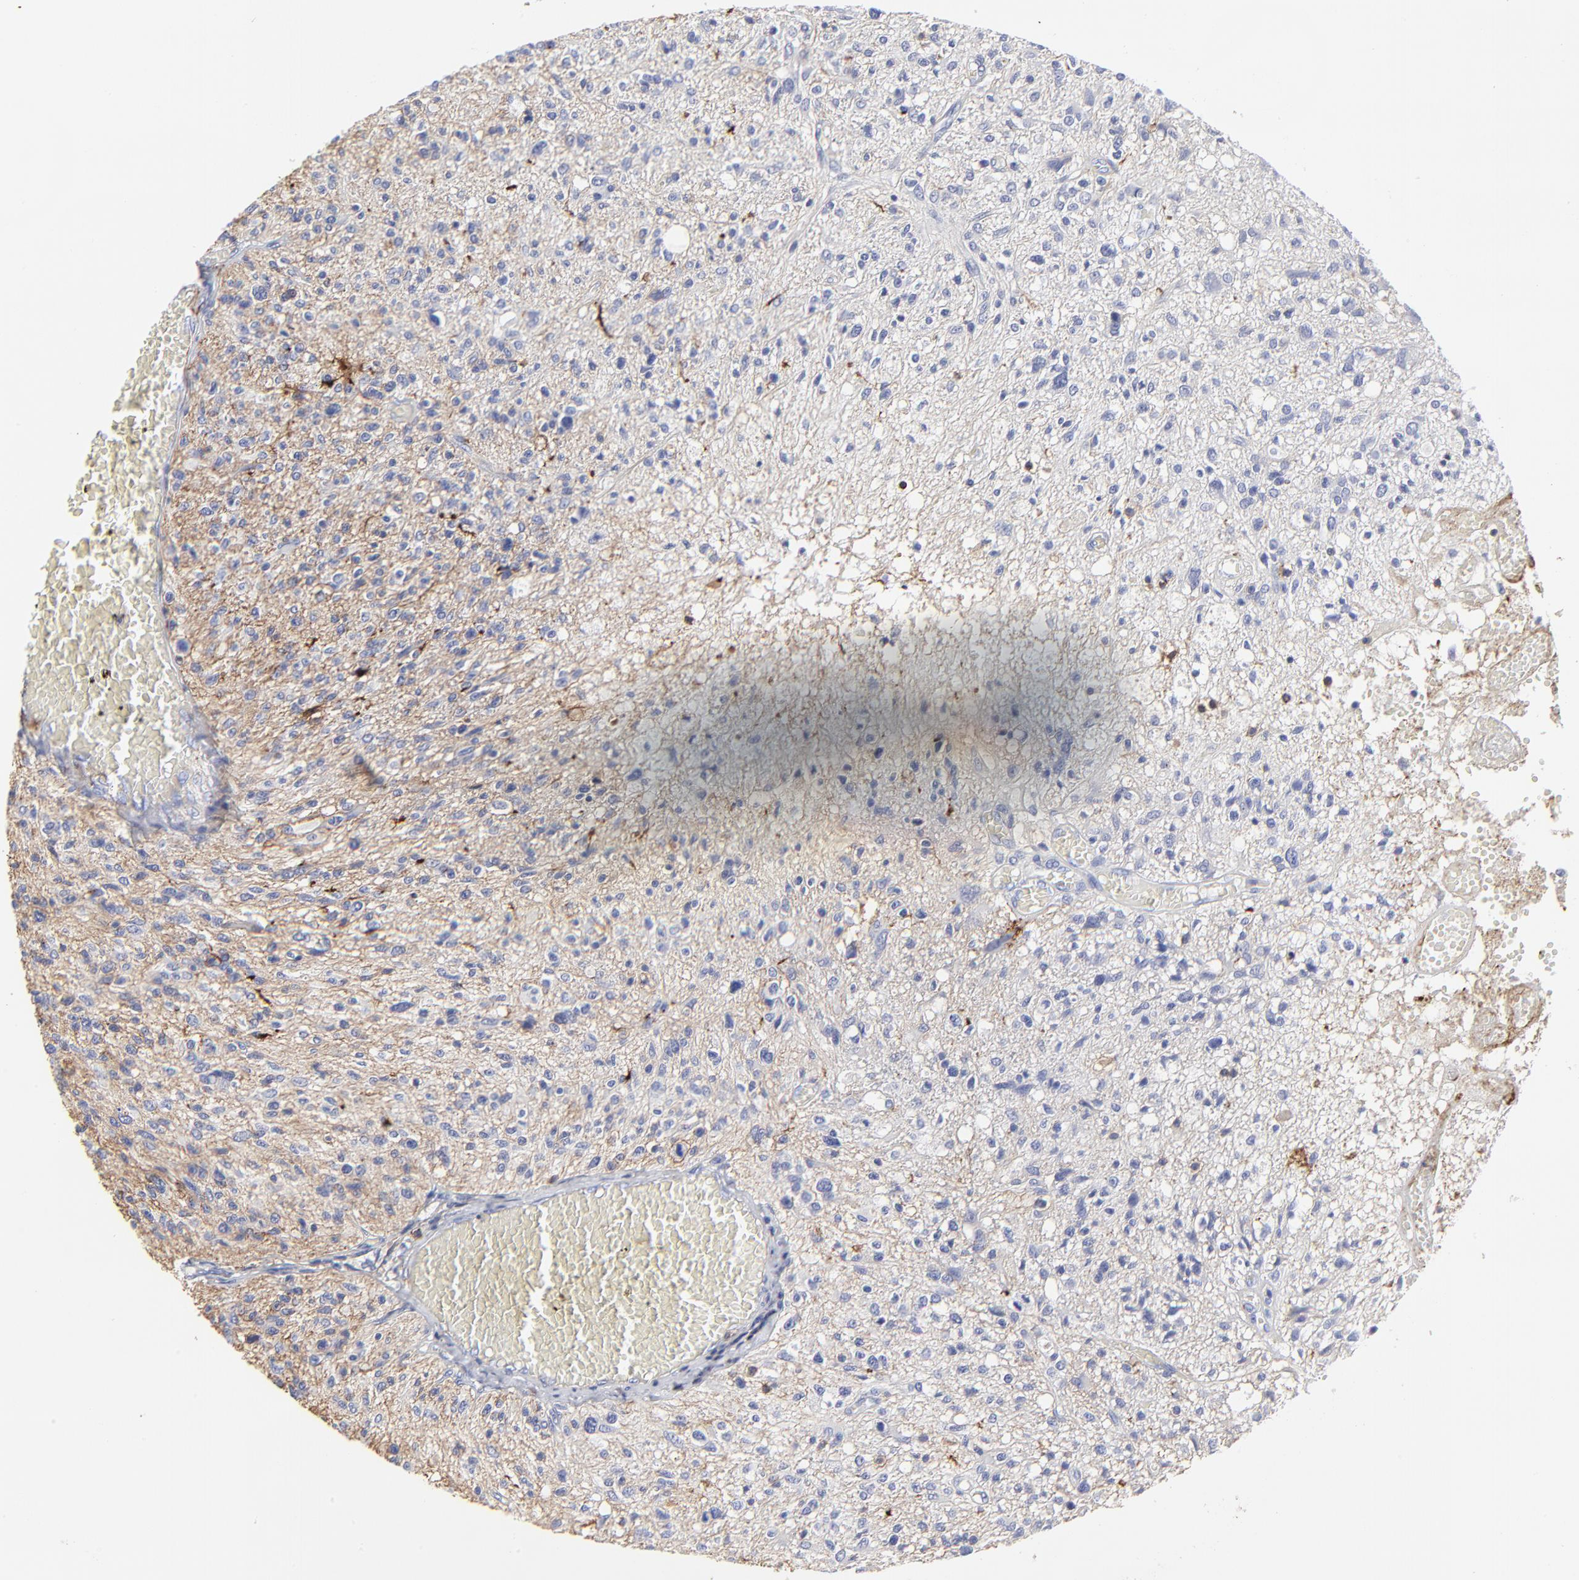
{"staining": {"intensity": "weak", "quantity": "<25%", "location": "cytoplasmic/membranous"}, "tissue": "glioma", "cell_type": "Tumor cells", "image_type": "cancer", "snomed": [{"axis": "morphology", "description": "Glioma, malignant, High grade"}, {"axis": "topography", "description": "Cerebral cortex"}], "caption": "Immunohistochemistry histopathology image of human glioma stained for a protein (brown), which displays no positivity in tumor cells. (Brightfield microscopy of DAB (3,3'-diaminobenzidine) immunohistochemistry at high magnification).", "gene": "ANXA6", "patient": {"sex": "male", "age": 76}}